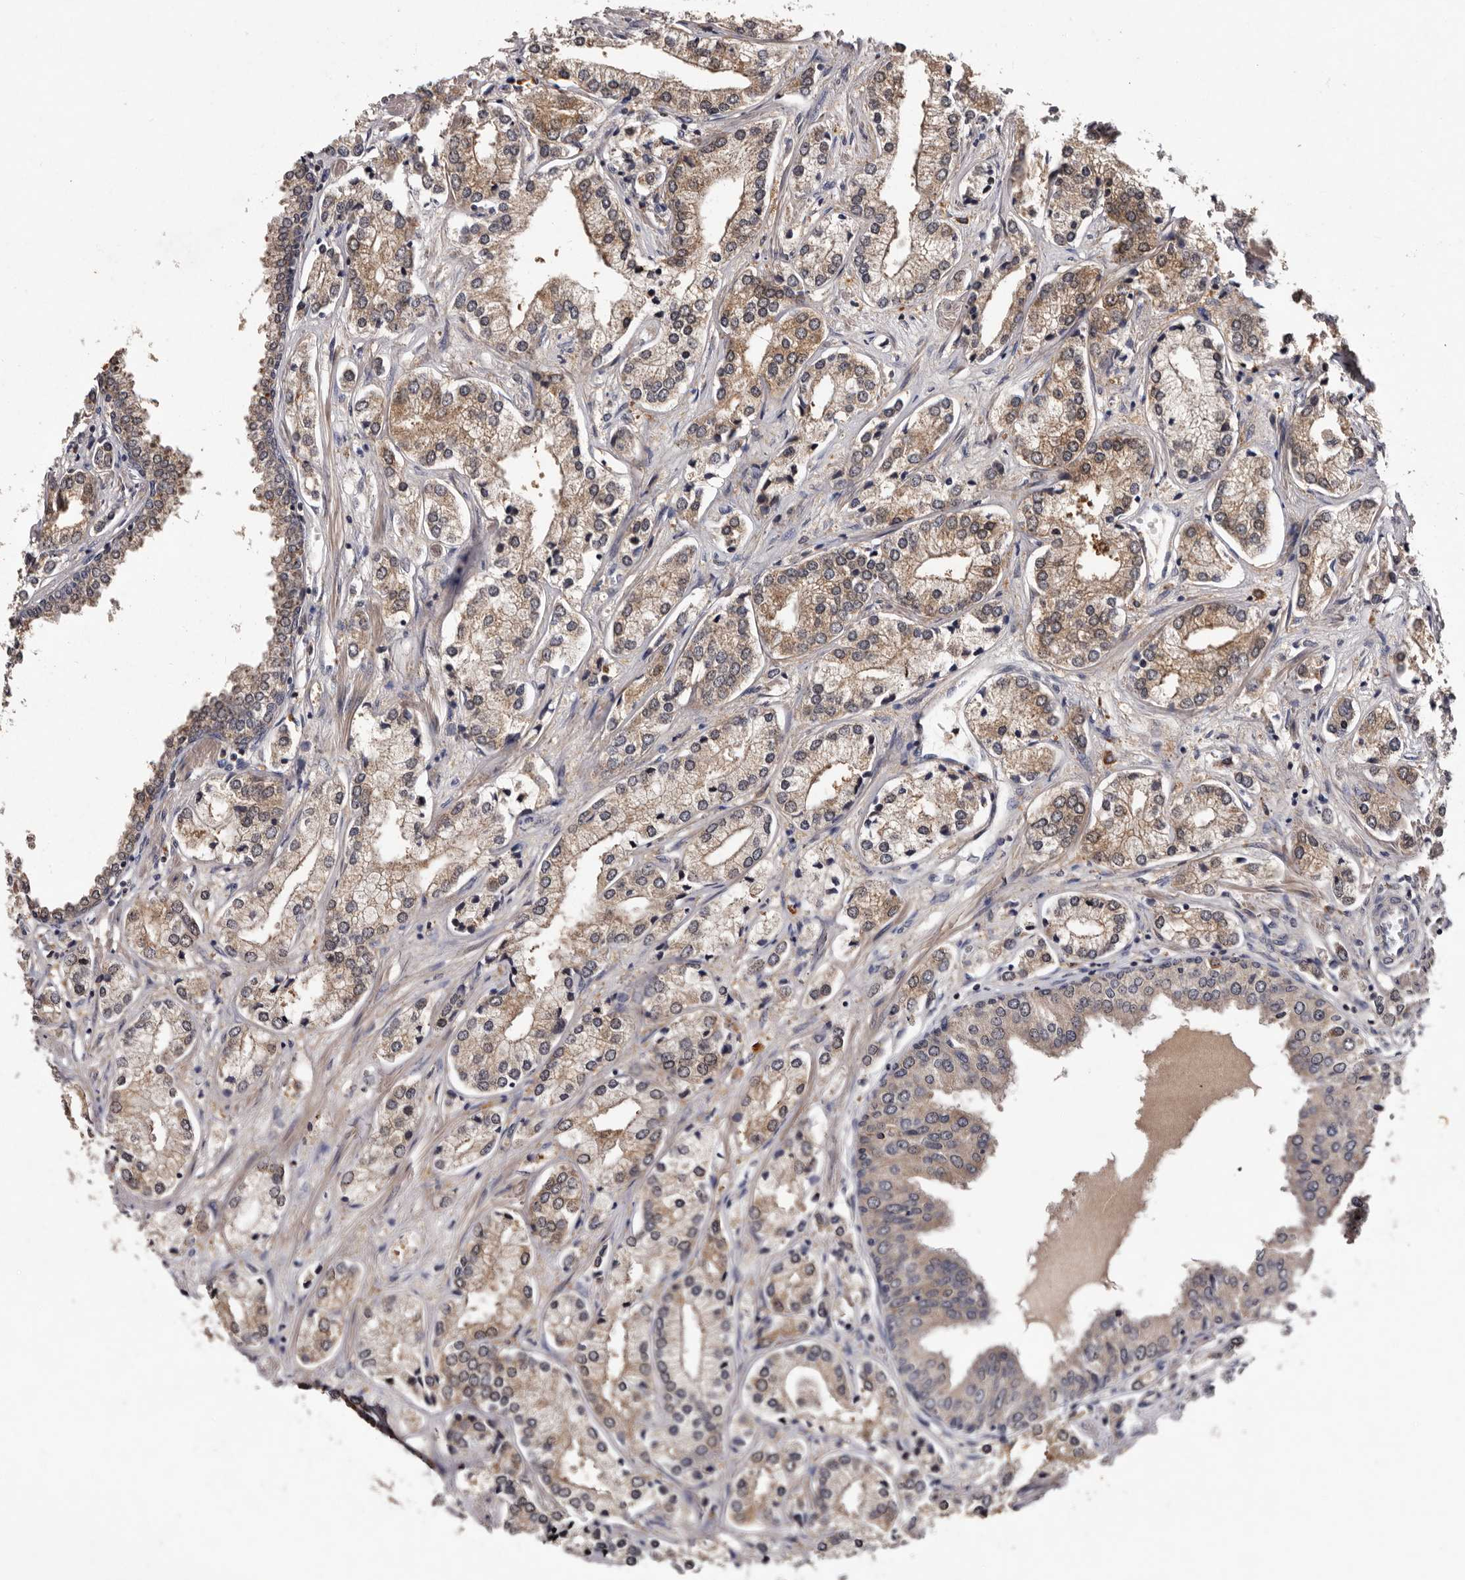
{"staining": {"intensity": "weak", "quantity": ">75%", "location": "cytoplasmic/membranous"}, "tissue": "prostate cancer", "cell_type": "Tumor cells", "image_type": "cancer", "snomed": [{"axis": "morphology", "description": "Adenocarcinoma, High grade"}, {"axis": "topography", "description": "Prostate"}], "caption": "A low amount of weak cytoplasmic/membranous expression is appreciated in about >75% of tumor cells in prostate cancer tissue.", "gene": "DNPH1", "patient": {"sex": "male", "age": 66}}